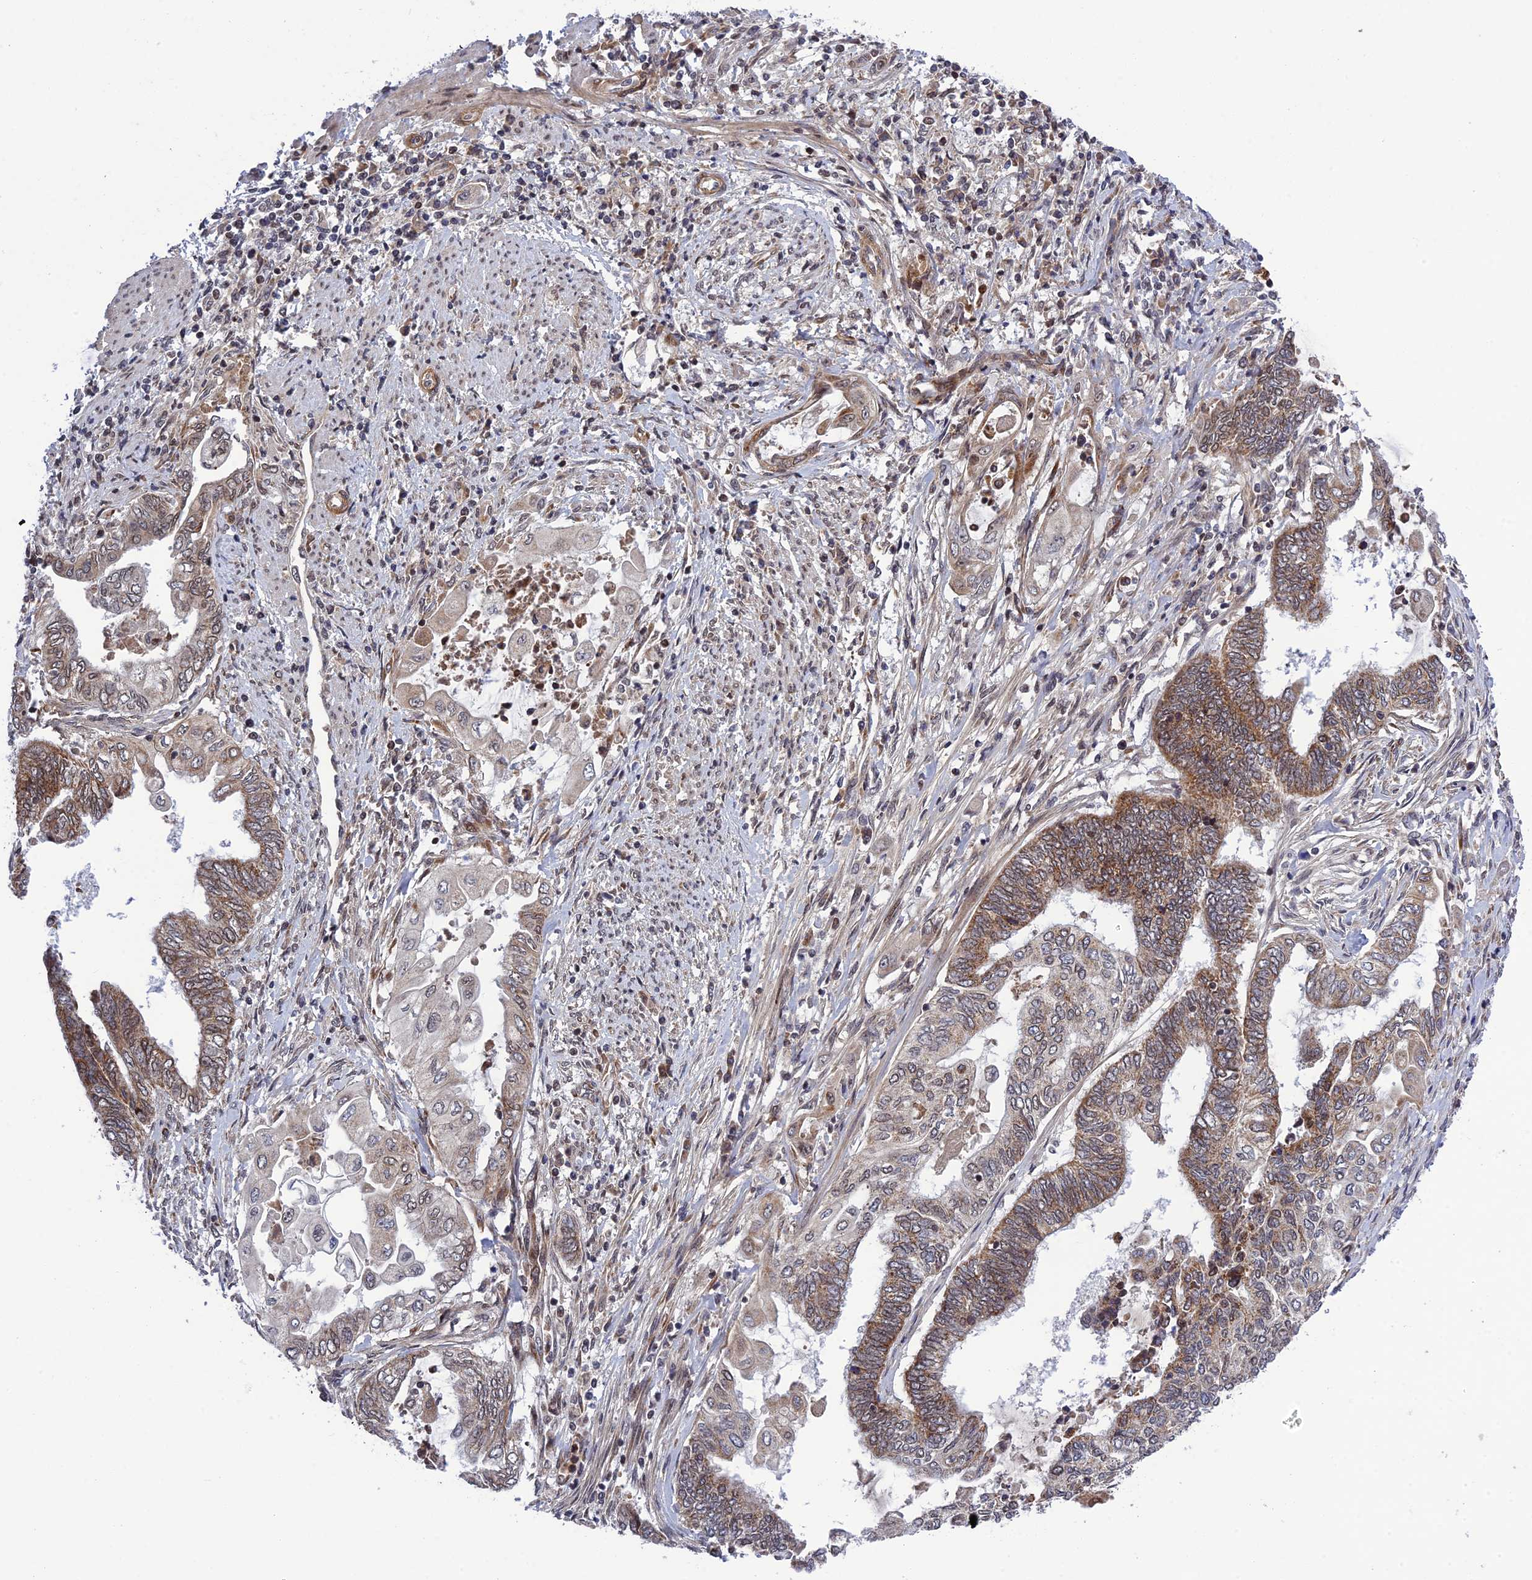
{"staining": {"intensity": "moderate", "quantity": "25%-75%", "location": "cytoplasmic/membranous,nuclear"}, "tissue": "endometrial cancer", "cell_type": "Tumor cells", "image_type": "cancer", "snomed": [{"axis": "morphology", "description": "Adenocarcinoma, NOS"}, {"axis": "topography", "description": "Uterus"}, {"axis": "topography", "description": "Endometrium"}], "caption": "High-power microscopy captured an immunohistochemistry (IHC) photomicrograph of endometrial cancer, revealing moderate cytoplasmic/membranous and nuclear expression in about 25%-75% of tumor cells. (Brightfield microscopy of DAB IHC at high magnification).", "gene": "REXO1", "patient": {"sex": "female", "age": 70}}